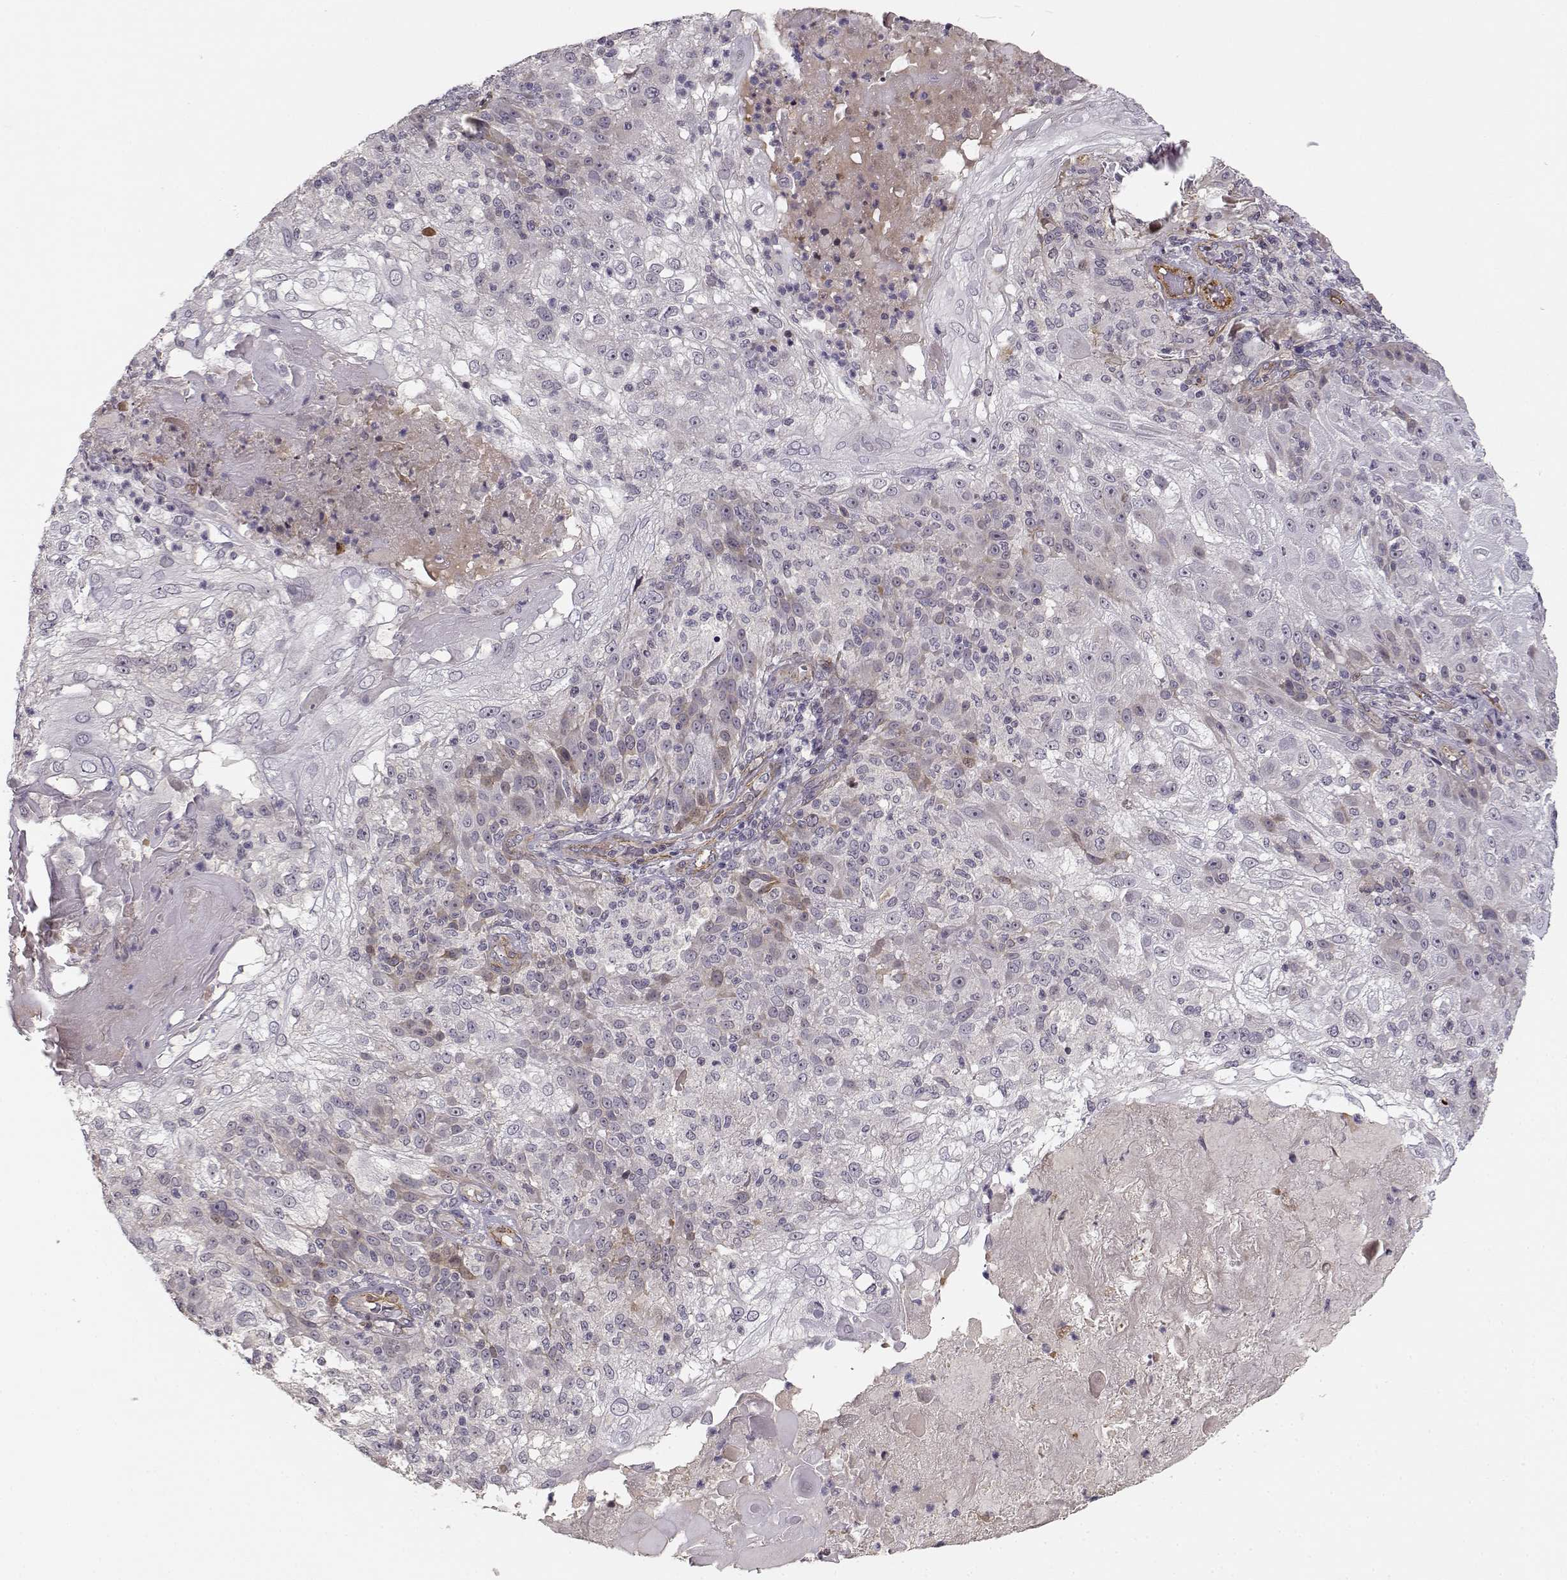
{"staining": {"intensity": "weak", "quantity": "<25%", "location": "cytoplasmic/membranous"}, "tissue": "skin cancer", "cell_type": "Tumor cells", "image_type": "cancer", "snomed": [{"axis": "morphology", "description": "Normal tissue, NOS"}, {"axis": "morphology", "description": "Squamous cell carcinoma, NOS"}, {"axis": "topography", "description": "Skin"}], "caption": "This is an immunohistochemistry photomicrograph of human squamous cell carcinoma (skin). There is no staining in tumor cells.", "gene": "RGS9BP", "patient": {"sex": "female", "age": 83}}